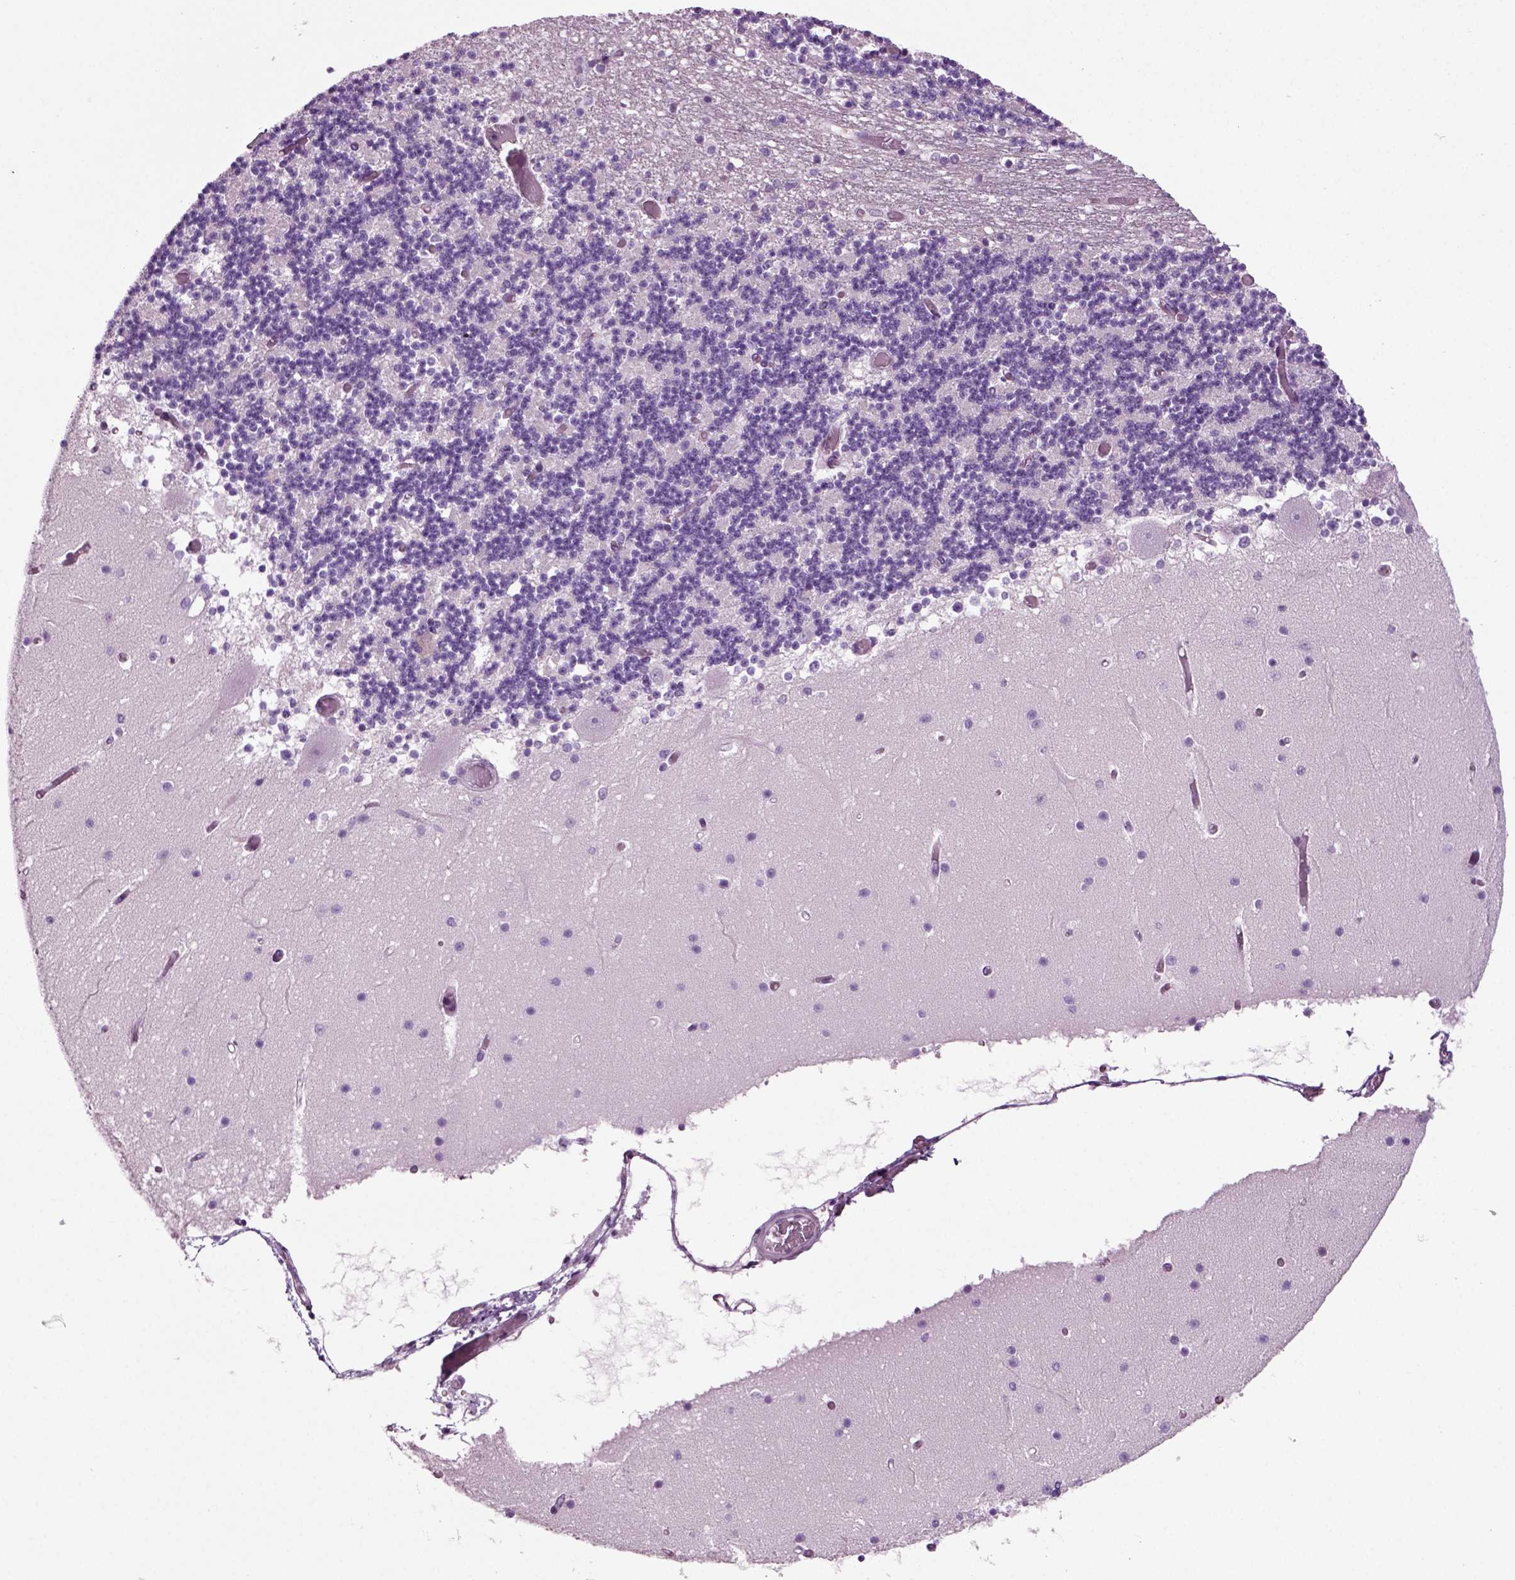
{"staining": {"intensity": "negative", "quantity": "none", "location": "none"}, "tissue": "cerebellum", "cell_type": "Cells in granular layer", "image_type": "normal", "snomed": [{"axis": "morphology", "description": "Normal tissue, NOS"}, {"axis": "topography", "description": "Cerebellum"}], "caption": "Histopathology image shows no significant protein expression in cells in granular layer of unremarkable cerebellum. Nuclei are stained in blue.", "gene": "ARID3A", "patient": {"sex": "female", "age": 28}}